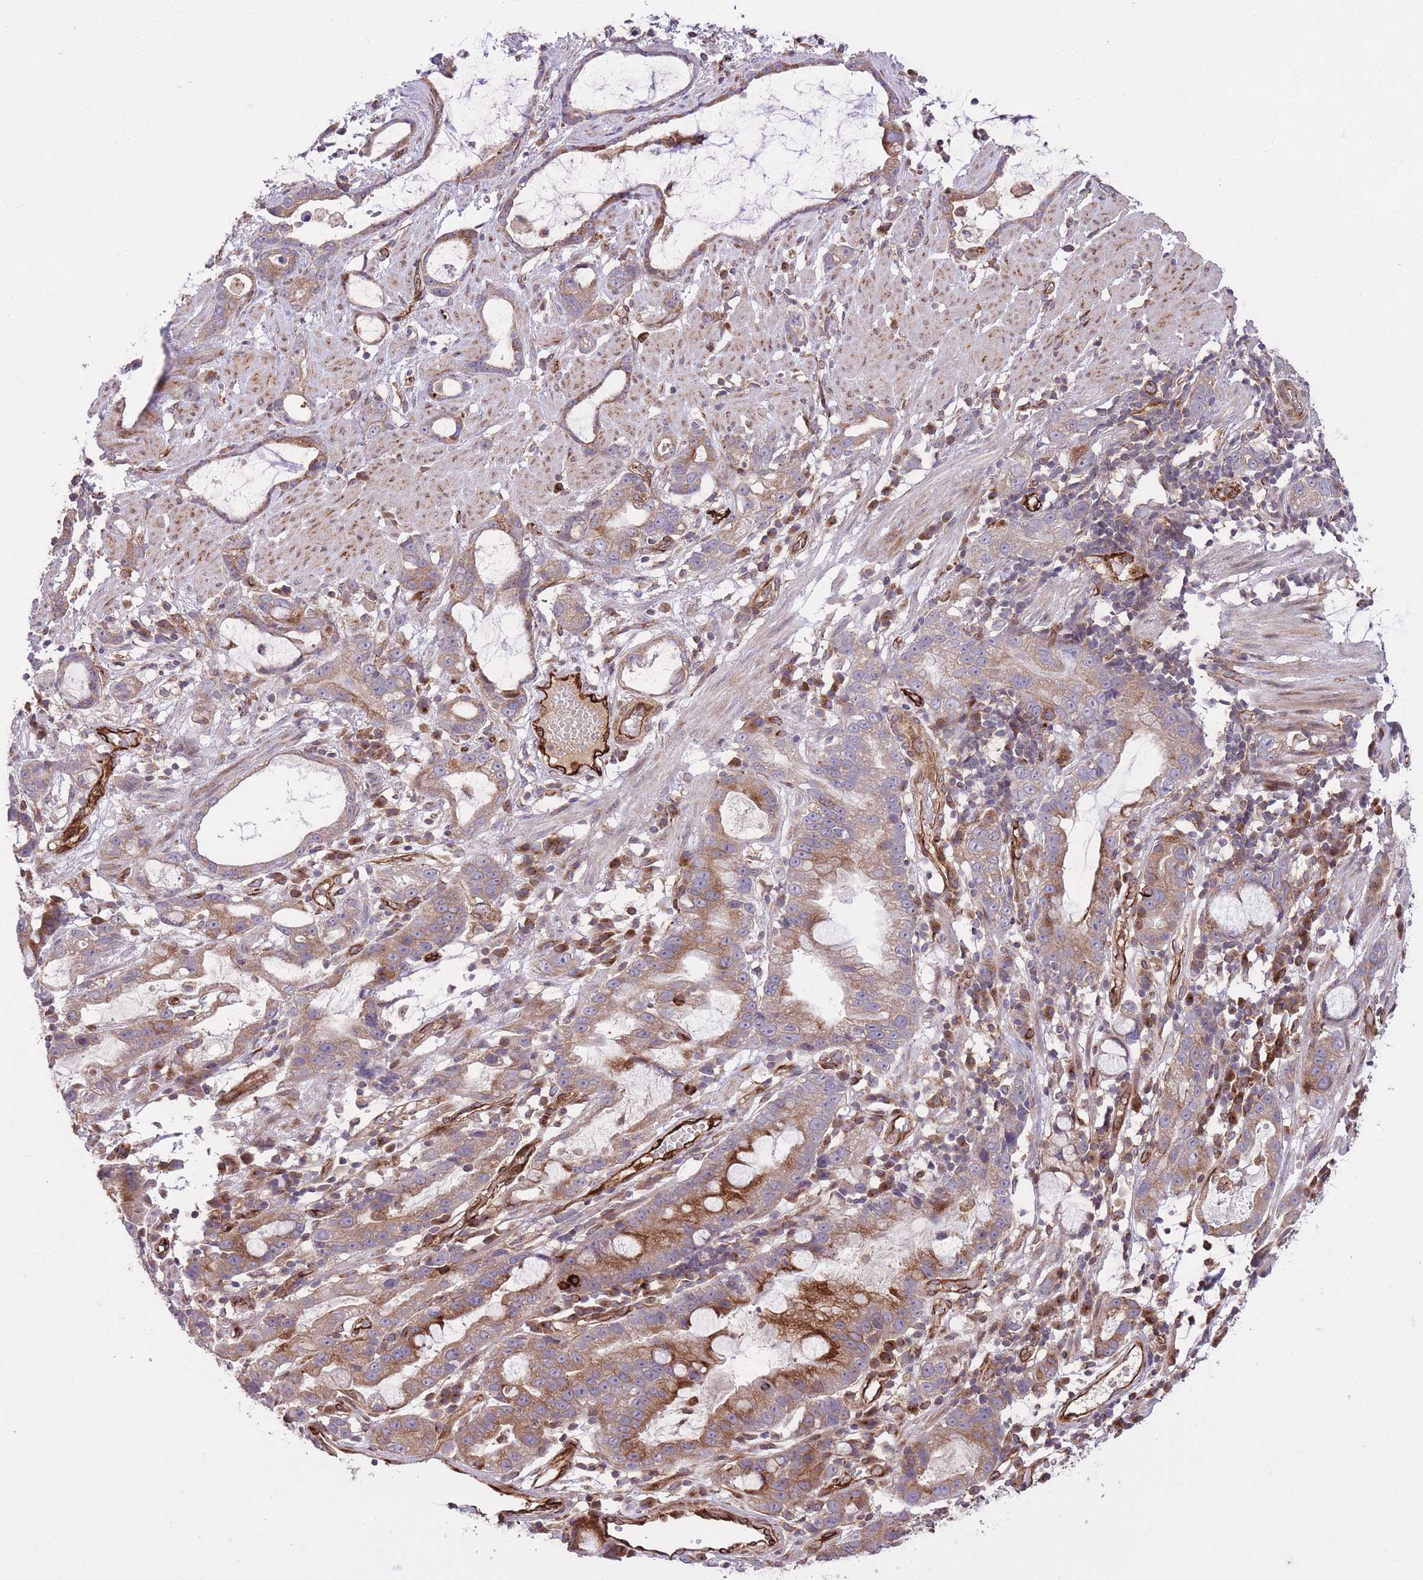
{"staining": {"intensity": "moderate", "quantity": ">75%", "location": "cytoplasmic/membranous"}, "tissue": "stomach cancer", "cell_type": "Tumor cells", "image_type": "cancer", "snomed": [{"axis": "morphology", "description": "Adenocarcinoma, NOS"}, {"axis": "topography", "description": "Stomach"}], "caption": "This photomicrograph reveals stomach adenocarcinoma stained with immunohistochemistry (IHC) to label a protein in brown. The cytoplasmic/membranous of tumor cells show moderate positivity for the protein. Nuclei are counter-stained blue.", "gene": "CISH", "patient": {"sex": "male", "age": 55}}